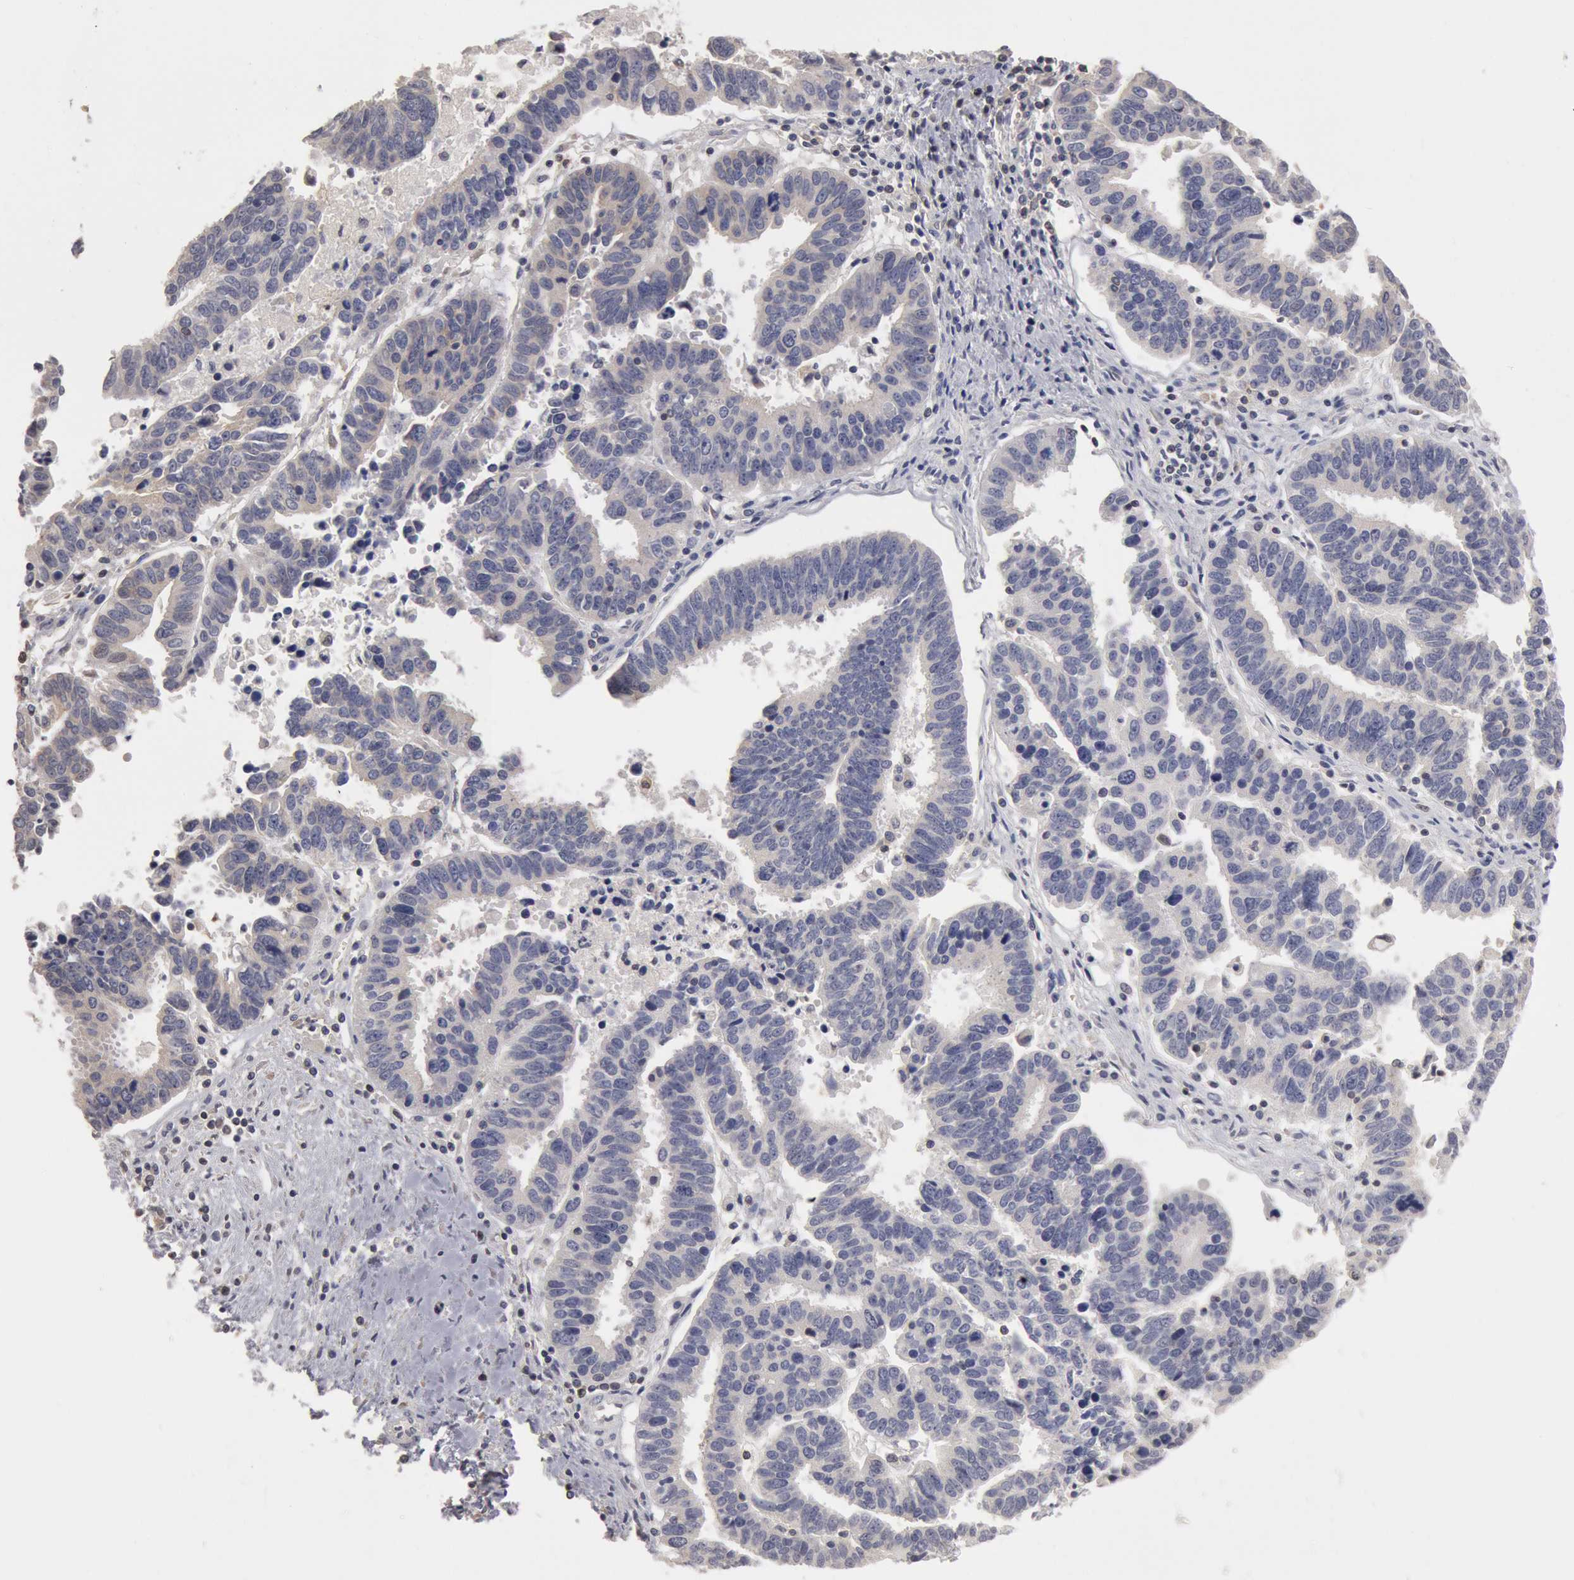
{"staining": {"intensity": "negative", "quantity": "none", "location": "none"}, "tissue": "ovarian cancer", "cell_type": "Tumor cells", "image_type": "cancer", "snomed": [{"axis": "morphology", "description": "Carcinoma, endometroid"}, {"axis": "morphology", "description": "Cystadenocarcinoma, serous, NOS"}, {"axis": "topography", "description": "Ovary"}], "caption": "Immunohistochemistry micrograph of human ovarian cancer stained for a protein (brown), which shows no expression in tumor cells.", "gene": "OSBPL8", "patient": {"sex": "female", "age": 45}}